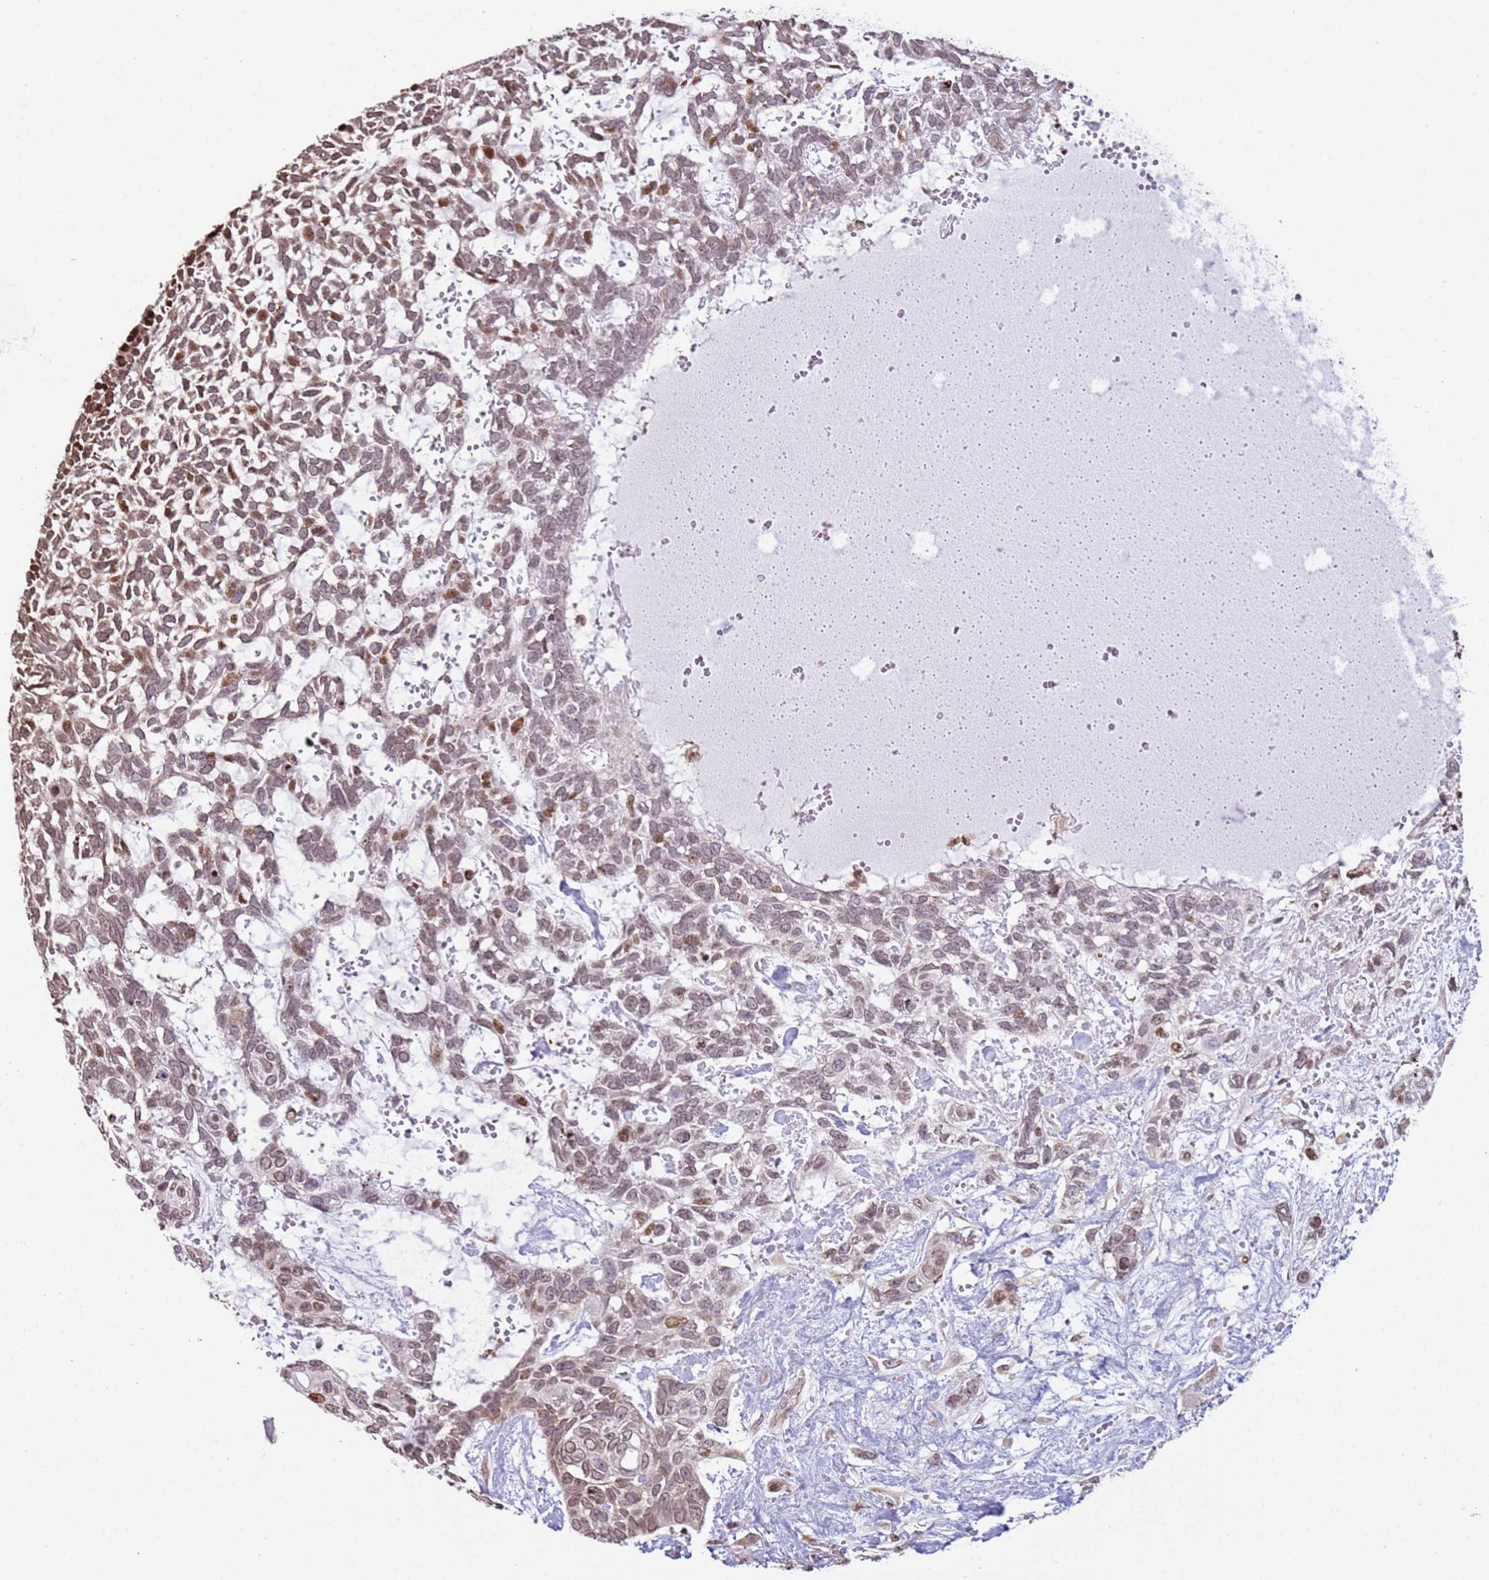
{"staining": {"intensity": "moderate", "quantity": ">75%", "location": "cytoplasmic/membranous"}, "tissue": "skin cancer", "cell_type": "Tumor cells", "image_type": "cancer", "snomed": [{"axis": "morphology", "description": "Basal cell carcinoma"}, {"axis": "topography", "description": "Skin"}], "caption": "Tumor cells display moderate cytoplasmic/membranous staining in approximately >75% of cells in skin cancer.", "gene": "SCAF1", "patient": {"sex": "male", "age": 88}}